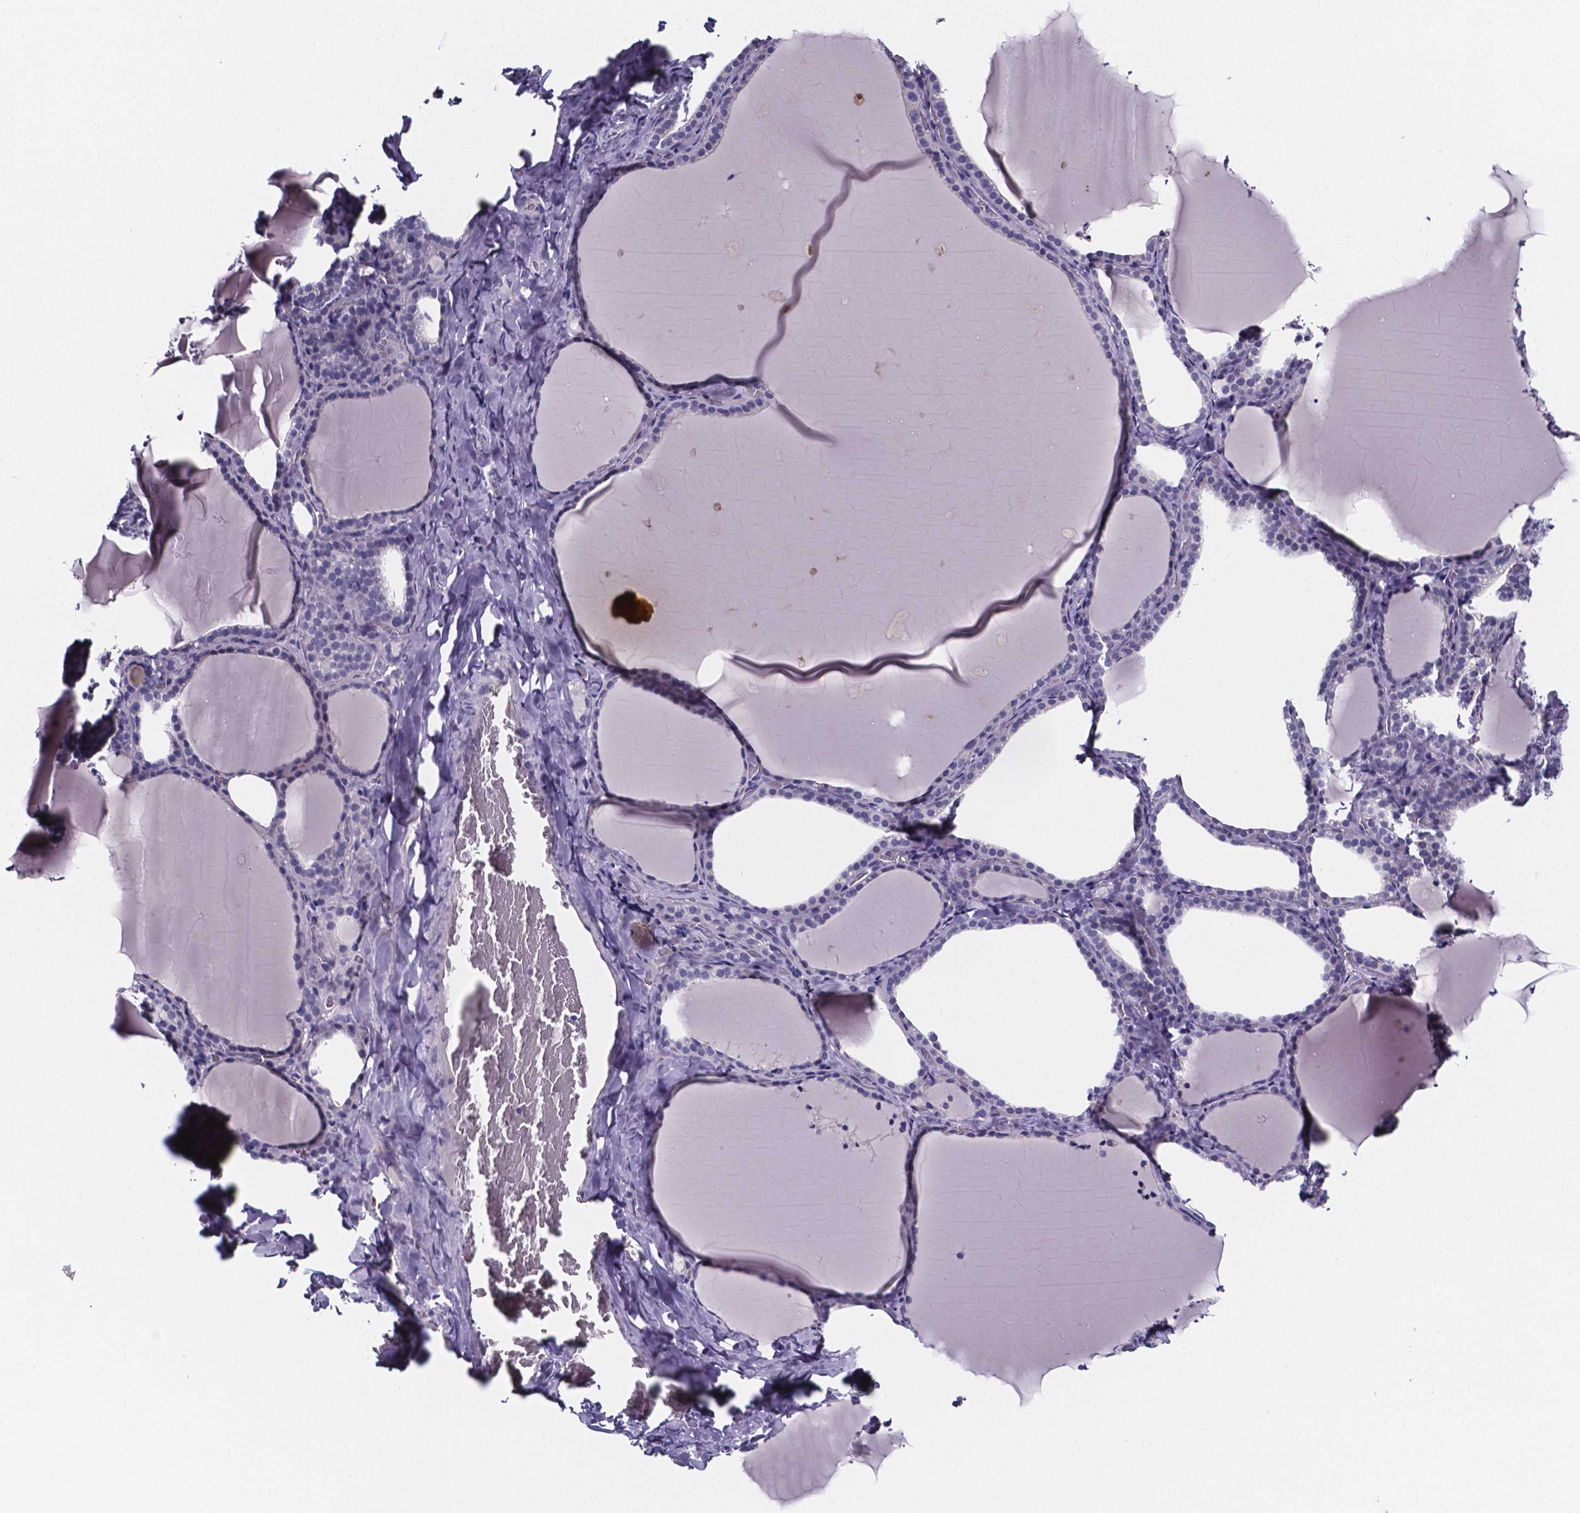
{"staining": {"intensity": "negative", "quantity": "none", "location": "none"}, "tissue": "thyroid gland", "cell_type": "Glandular cells", "image_type": "normal", "snomed": [{"axis": "morphology", "description": "Normal tissue, NOS"}, {"axis": "topography", "description": "Thyroid gland"}], "caption": "Image shows no significant protein expression in glandular cells of unremarkable thyroid gland.", "gene": "IZUMO1", "patient": {"sex": "female", "age": 22}}